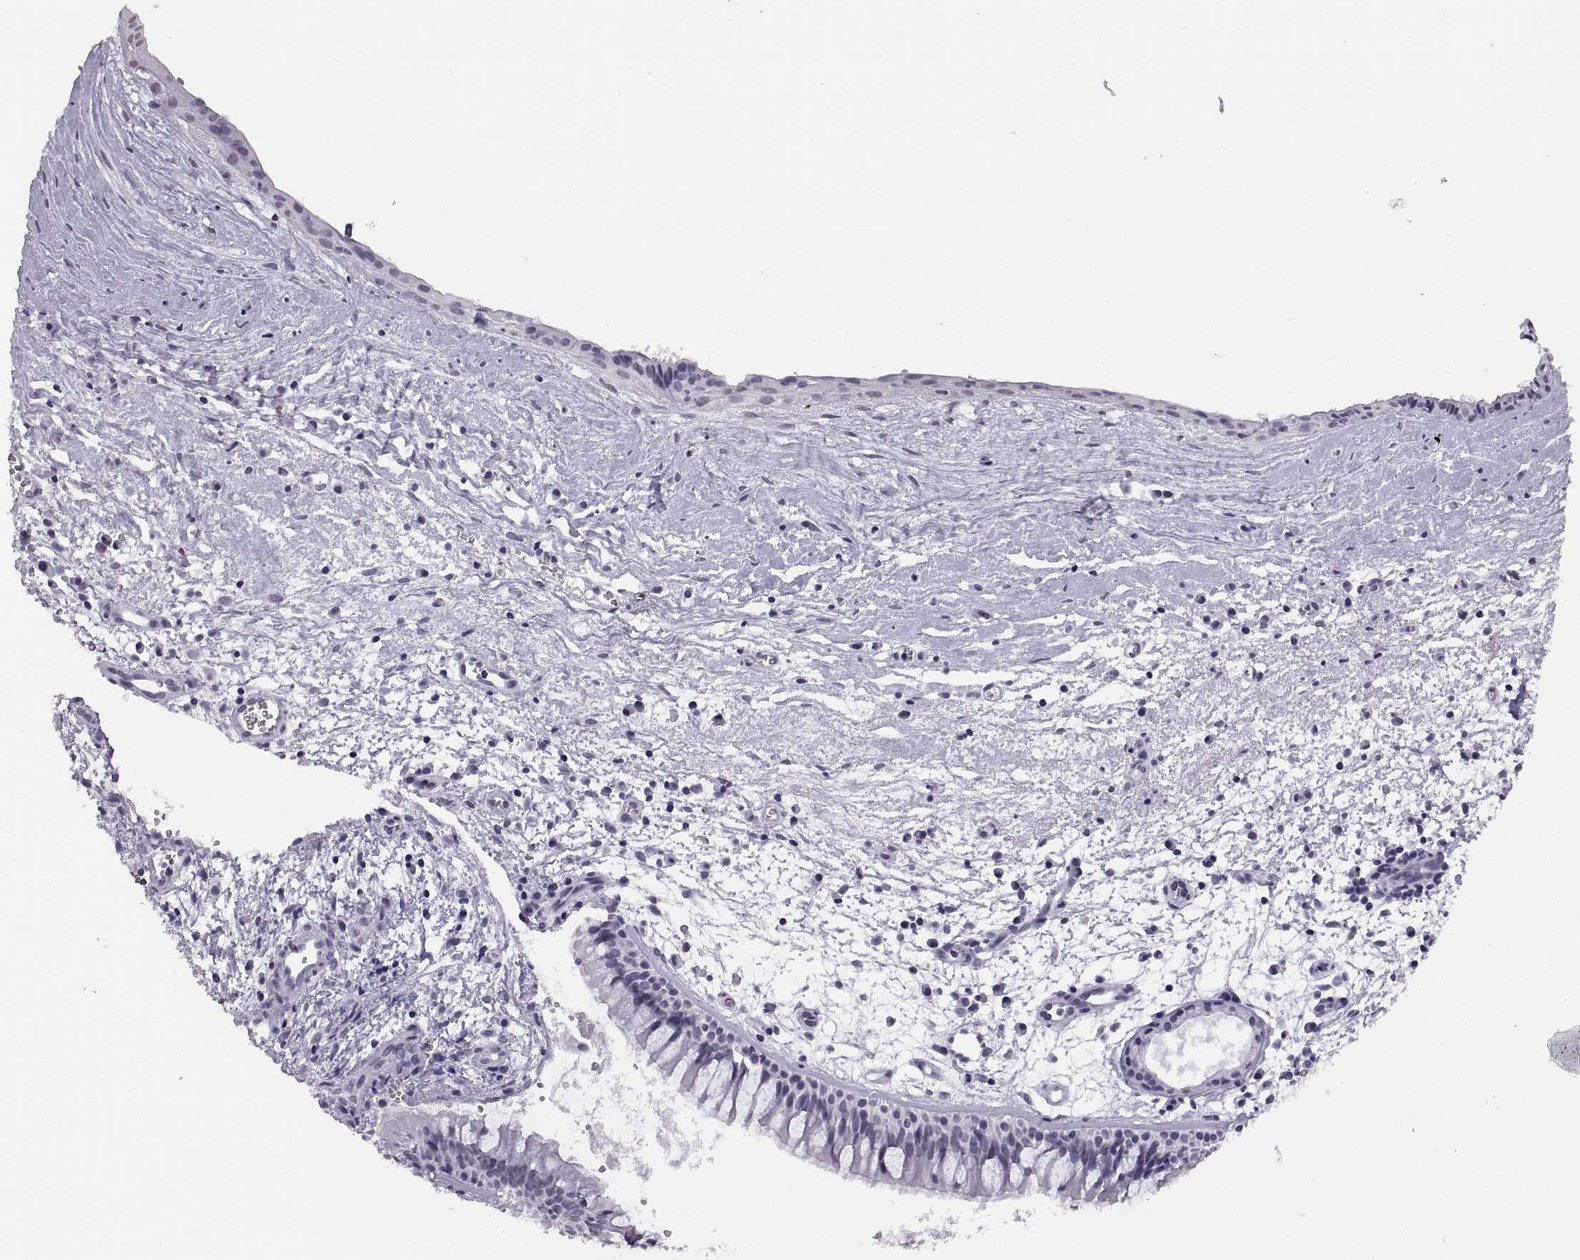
{"staining": {"intensity": "negative", "quantity": "none", "location": "none"}, "tissue": "nasopharynx", "cell_type": "Respiratory epithelial cells", "image_type": "normal", "snomed": [{"axis": "morphology", "description": "Normal tissue, NOS"}, {"axis": "topography", "description": "Nasopharynx"}], "caption": "A photomicrograph of nasopharynx stained for a protein reveals no brown staining in respiratory epithelial cells.", "gene": "CARTPT", "patient": {"sex": "male", "age": 83}}